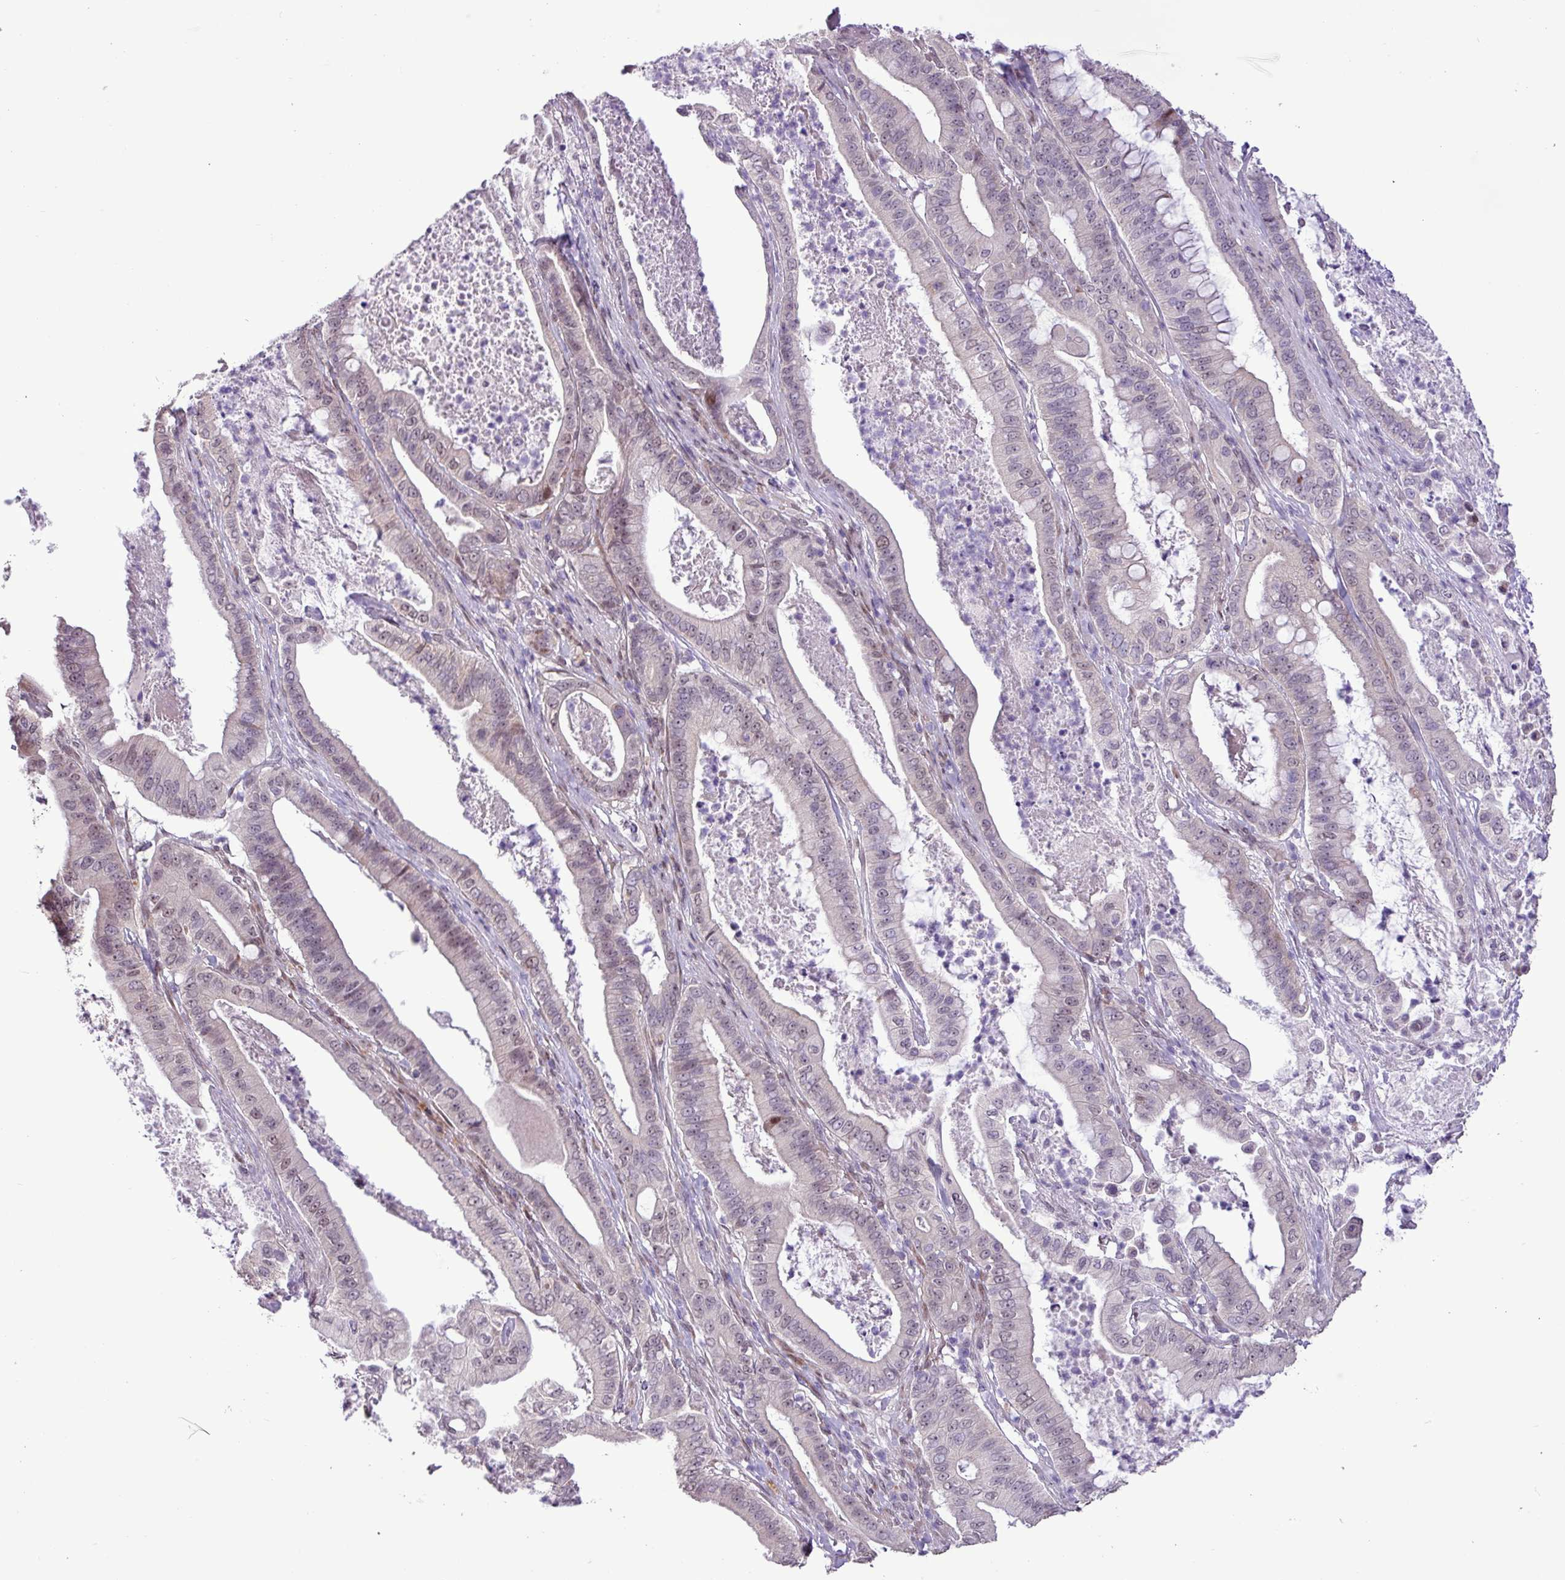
{"staining": {"intensity": "weak", "quantity": "<25%", "location": "nuclear"}, "tissue": "pancreatic cancer", "cell_type": "Tumor cells", "image_type": "cancer", "snomed": [{"axis": "morphology", "description": "Adenocarcinoma, NOS"}, {"axis": "topography", "description": "Pancreas"}], "caption": "Pancreatic adenocarcinoma stained for a protein using IHC reveals no expression tumor cells.", "gene": "ZNF354A", "patient": {"sex": "male", "age": 71}}